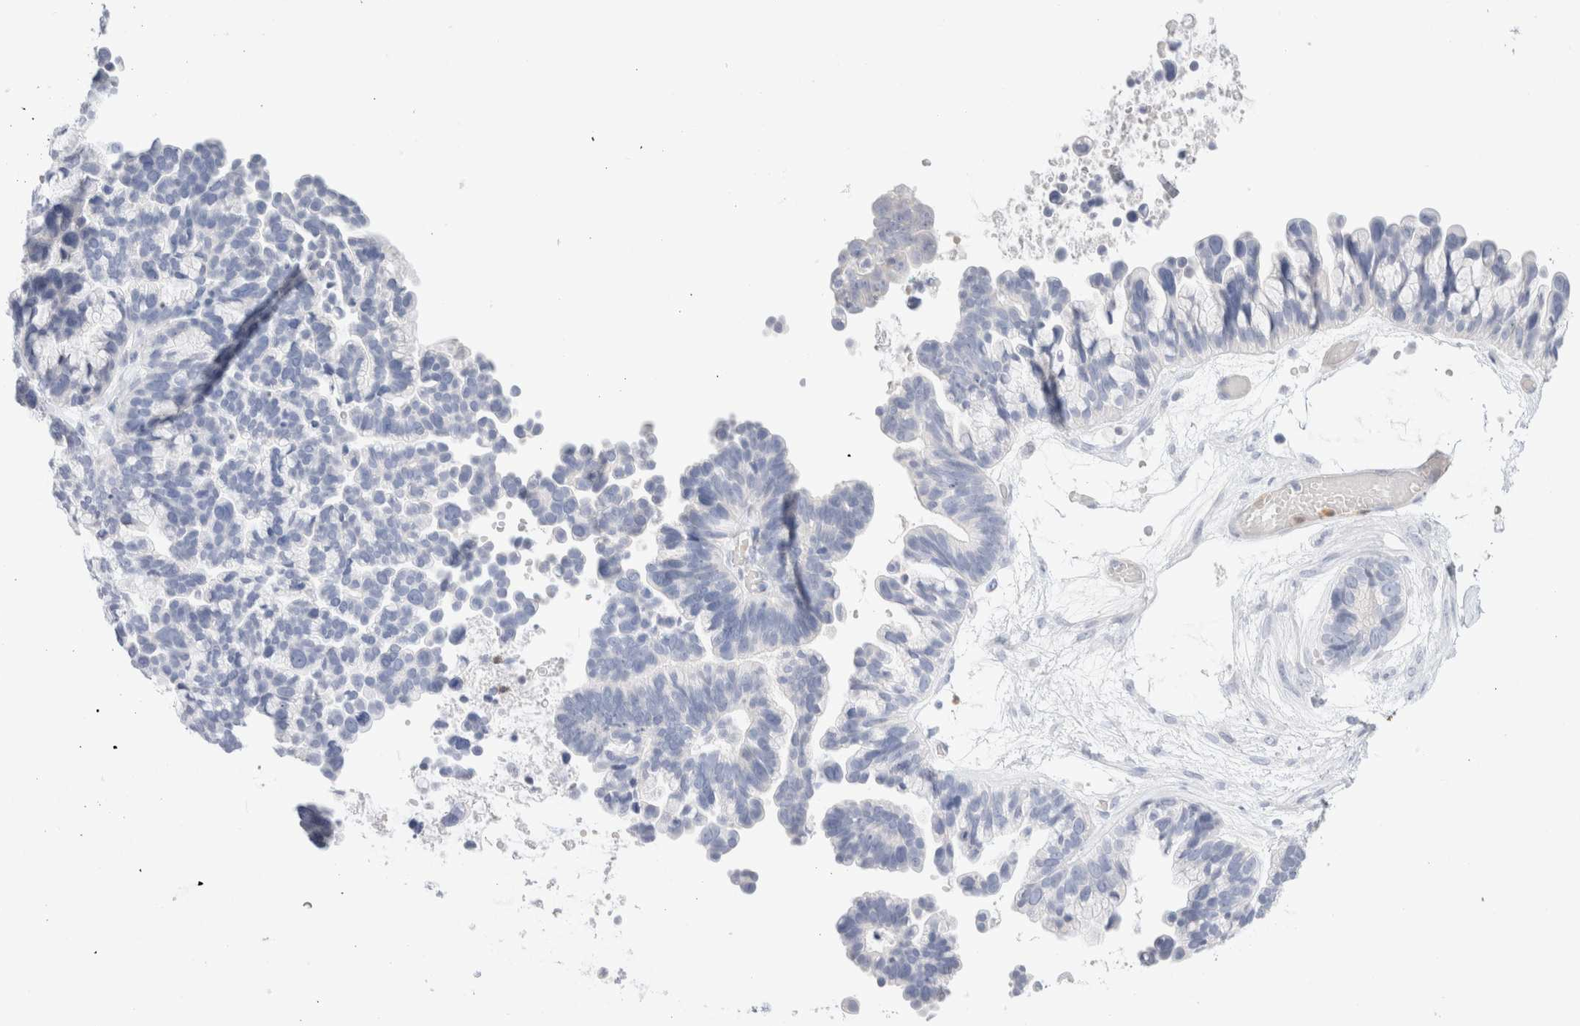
{"staining": {"intensity": "negative", "quantity": "none", "location": "none"}, "tissue": "ovarian cancer", "cell_type": "Tumor cells", "image_type": "cancer", "snomed": [{"axis": "morphology", "description": "Cystadenocarcinoma, serous, NOS"}, {"axis": "topography", "description": "Ovary"}], "caption": "Tumor cells show no significant protein staining in ovarian cancer (serous cystadenocarcinoma). (Brightfield microscopy of DAB (3,3'-diaminobenzidine) IHC at high magnification).", "gene": "ARG1", "patient": {"sex": "female", "age": 56}}